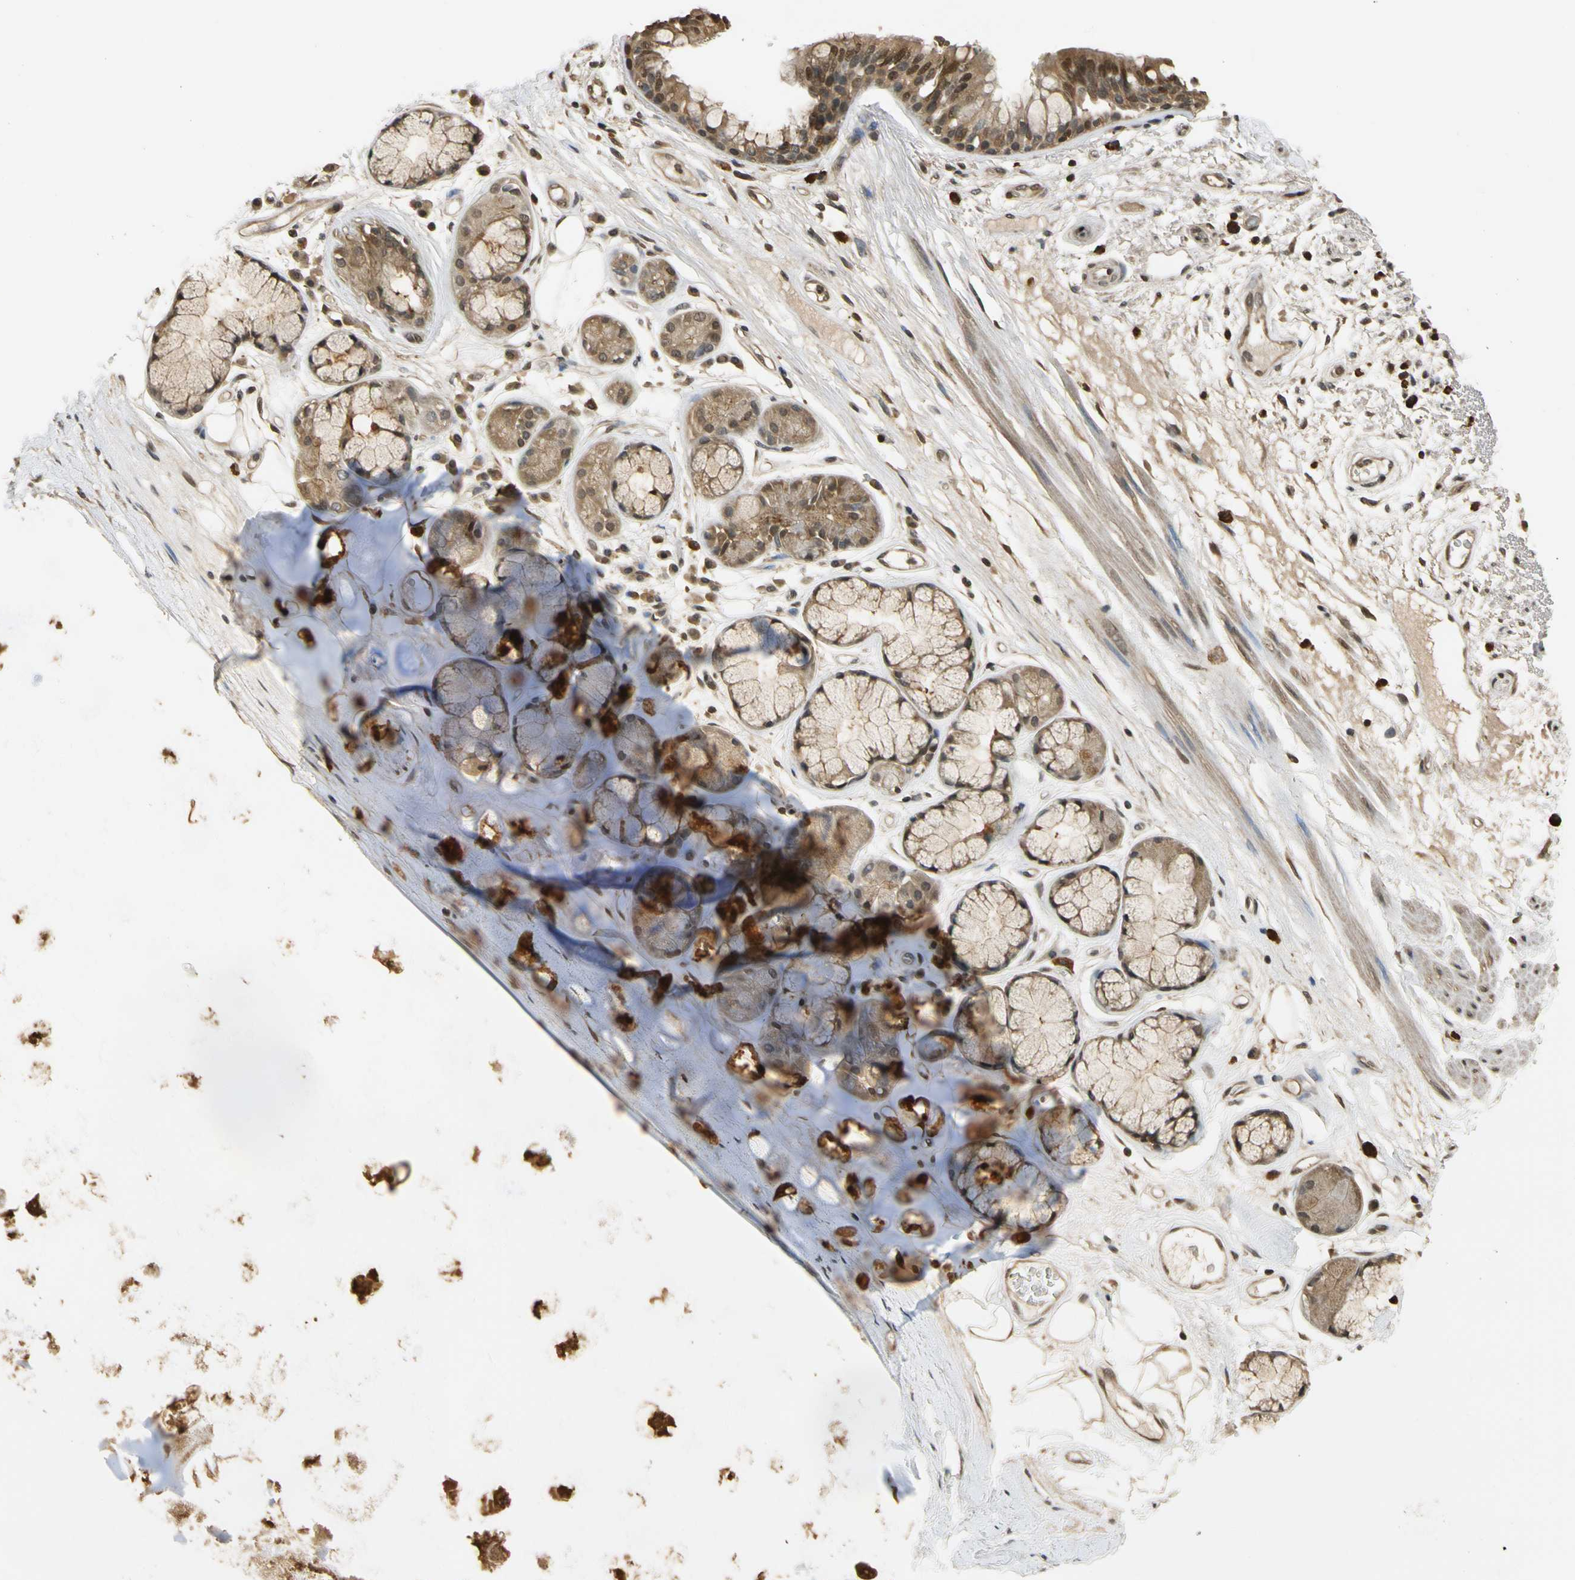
{"staining": {"intensity": "moderate", "quantity": ">75%", "location": "cytoplasmic/membranous,nuclear"}, "tissue": "bronchus", "cell_type": "Respiratory epithelial cells", "image_type": "normal", "snomed": [{"axis": "morphology", "description": "Normal tissue, NOS"}, {"axis": "topography", "description": "Bronchus"}], "caption": "Brown immunohistochemical staining in normal human bronchus exhibits moderate cytoplasmic/membranous,nuclear expression in approximately >75% of respiratory epithelial cells.", "gene": "SOD1", "patient": {"sex": "male", "age": 66}}